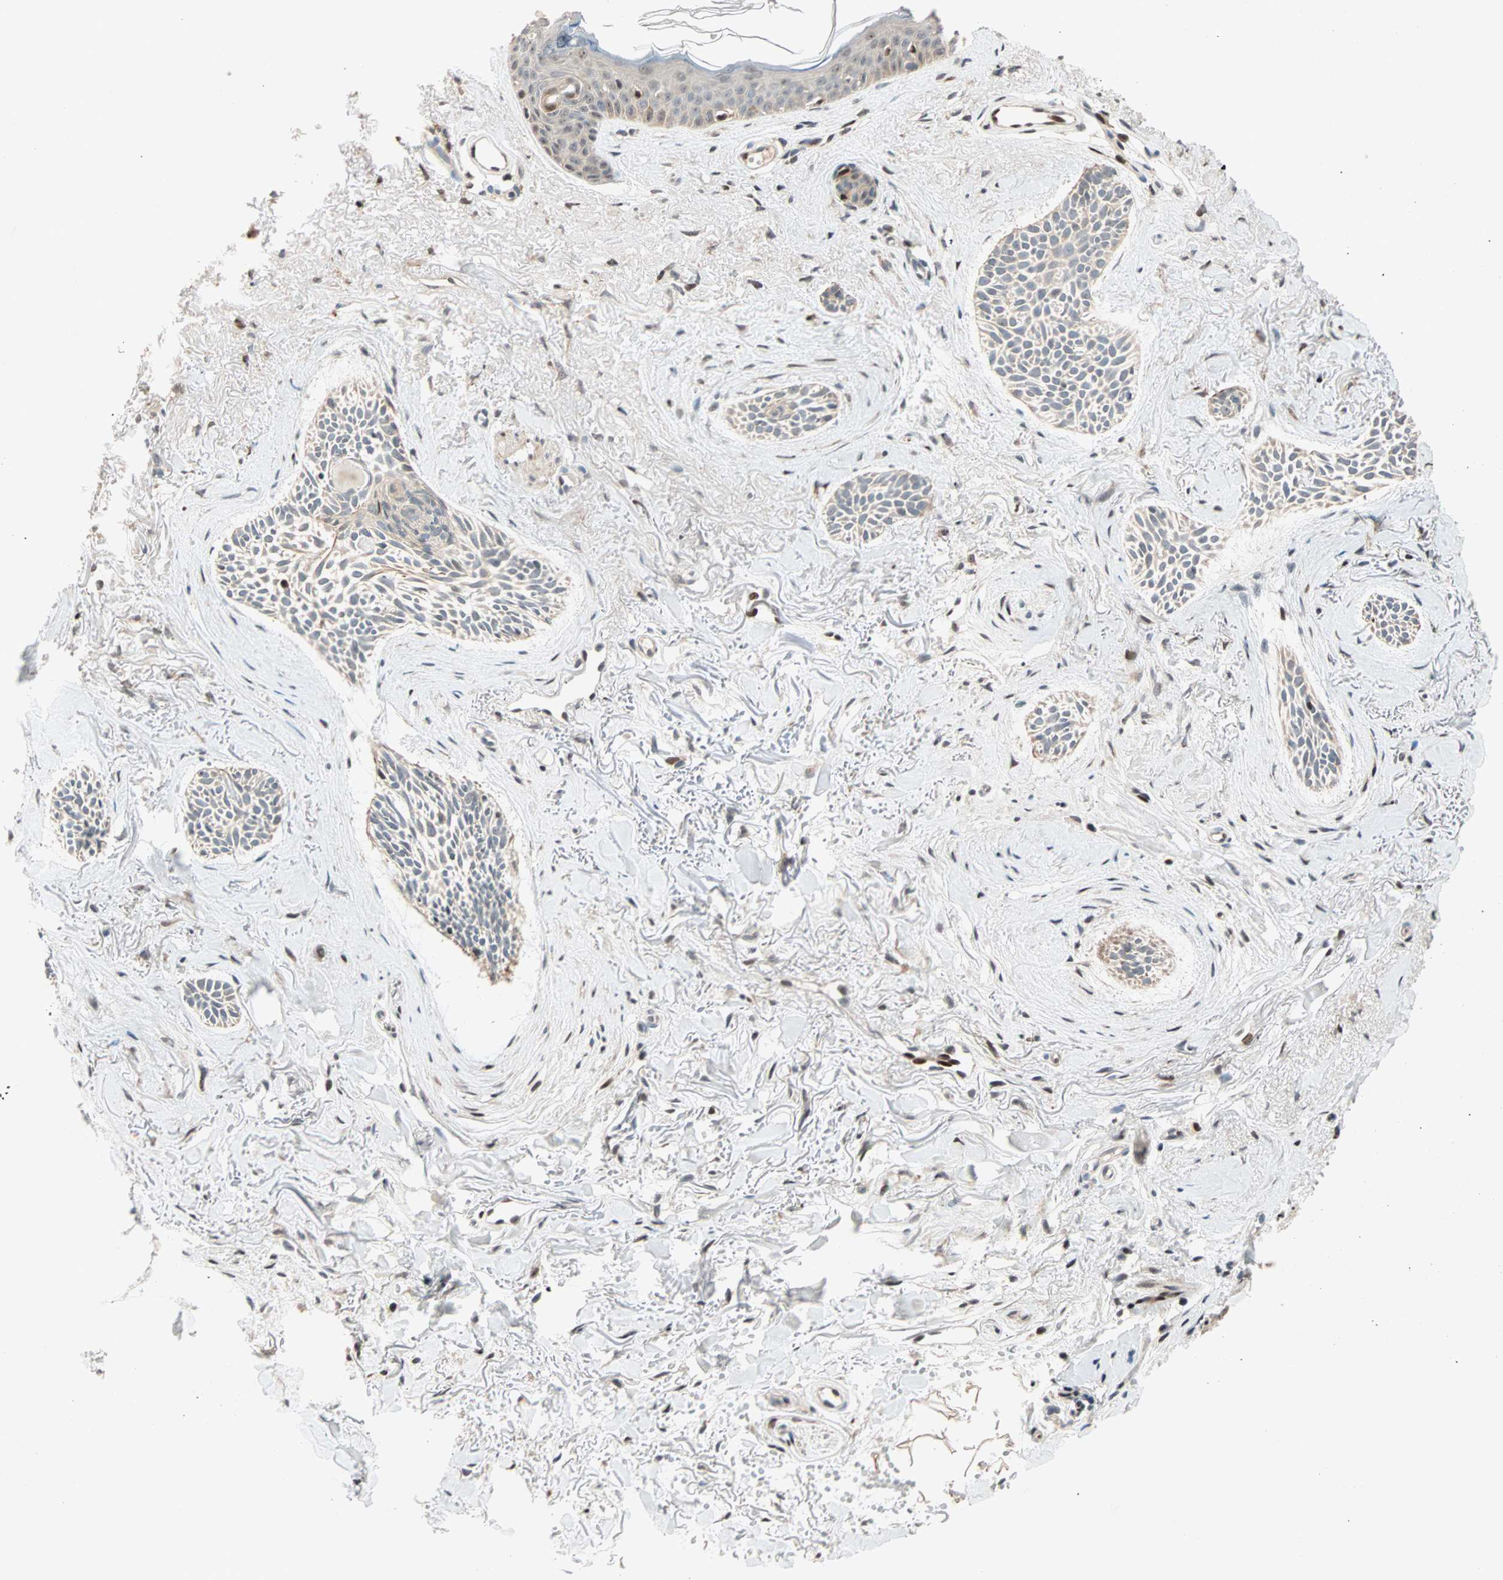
{"staining": {"intensity": "weak", "quantity": "25%-75%", "location": "cytoplasmic/membranous"}, "tissue": "skin cancer", "cell_type": "Tumor cells", "image_type": "cancer", "snomed": [{"axis": "morphology", "description": "Normal tissue, NOS"}, {"axis": "morphology", "description": "Basal cell carcinoma"}, {"axis": "topography", "description": "Skin"}], "caption": "Protein analysis of basal cell carcinoma (skin) tissue exhibits weak cytoplasmic/membranous expression in about 25%-75% of tumor cells. (DAB IHC with brightfield microscopy, high magnification).", "gene": "HECW1", "patient": {"sex": "female", "age": 84}}